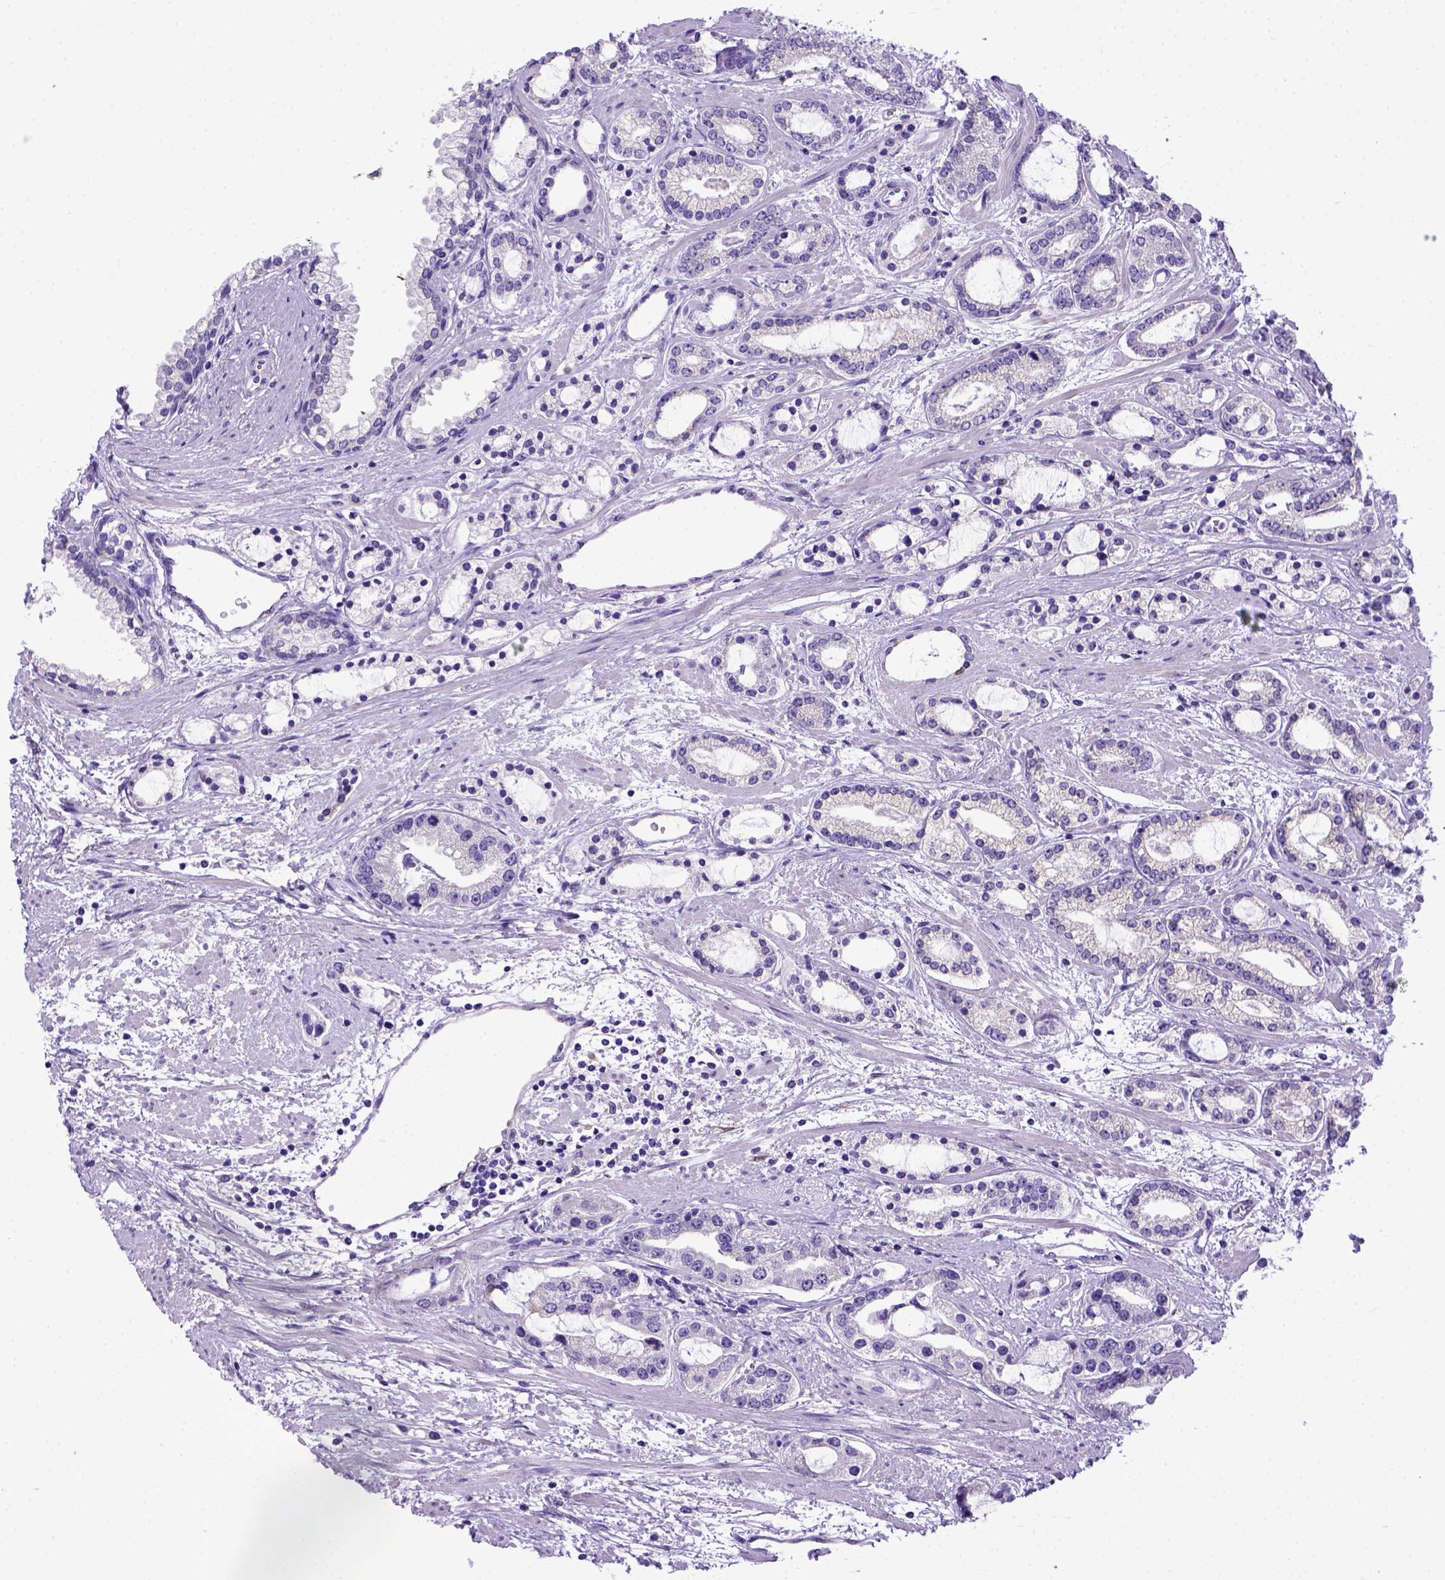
{"staining": {"intensity": "negative", "quantity": "none", "location": "none"}, "tissue": "prostate cancer", "cell_type": "Tumor cells", "image_type": "cancer", "snomed": [{"axis": "morphology", "description": "Adenocarcinoma, Medium grade"}, {"axis": "topography", "description": "Prostate"}], "caption": "Immunohistochemistry of prostate adenocarcinoma (medium-grade) reveals no staining in tumor cells.", "gene": "PTGES", "patient": {"sex": "male", "age": 57}}